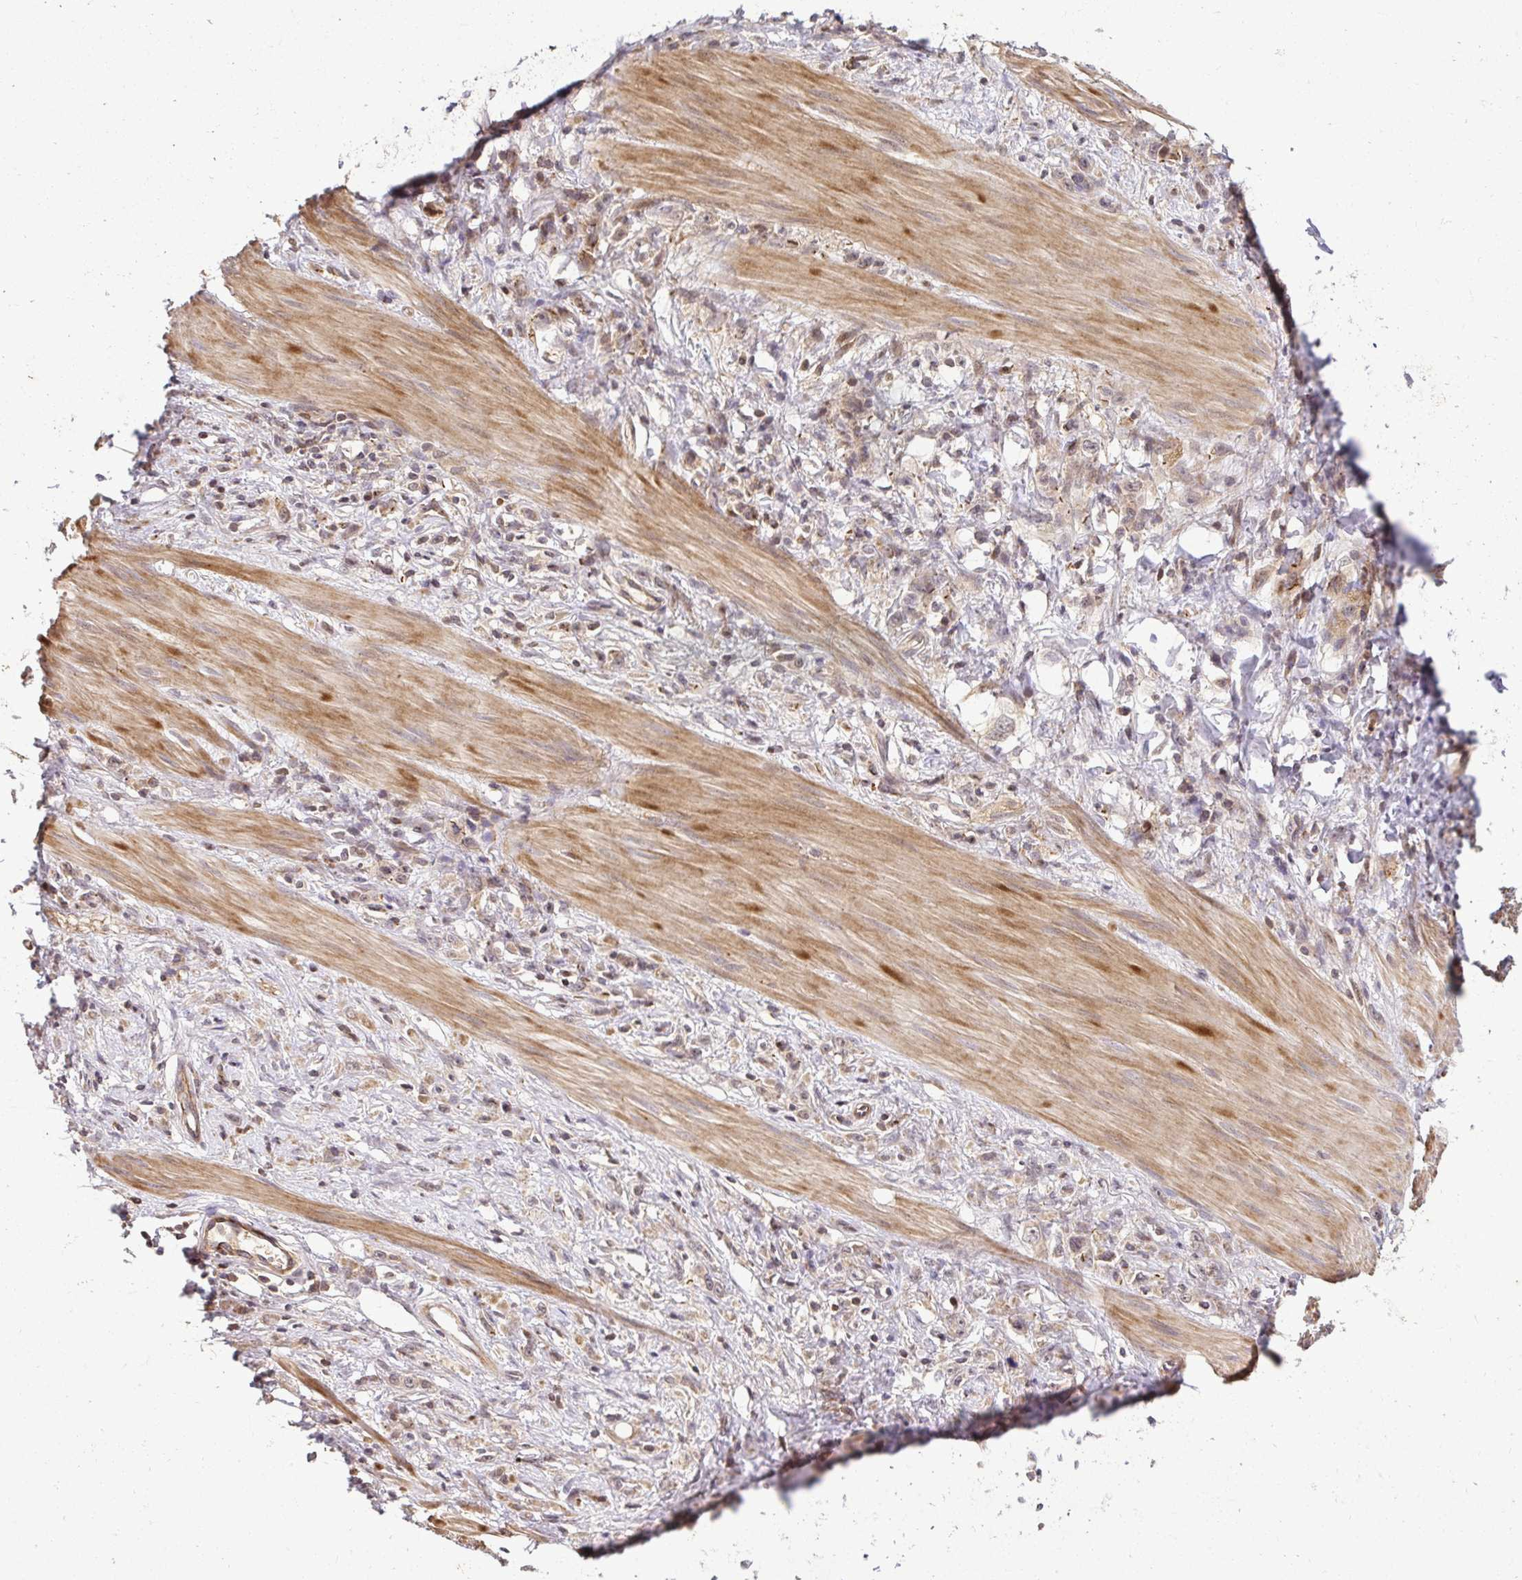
{"staining": {"intensity": "weak", "quantity": "25%-75%", "location": "cytoplasmic/membranous"}, "tissue": "stomach cancer", "cell_type": "Tumor cells", "image_type": "cancer", "snomed": [{"axis": "morphology", "description": "Adenocarcinoma, NOS"}, {"axis": "topography", "description": "Stomach"}], "caption": "Human stomach adenocarcinoma stained with a brown dye displays weak cytoplasmic/membranous positive expression in approximately 25%-75% of tumor cells.", "gene": "PSMA4", "patient": {"sex": "male", "age": 47}}